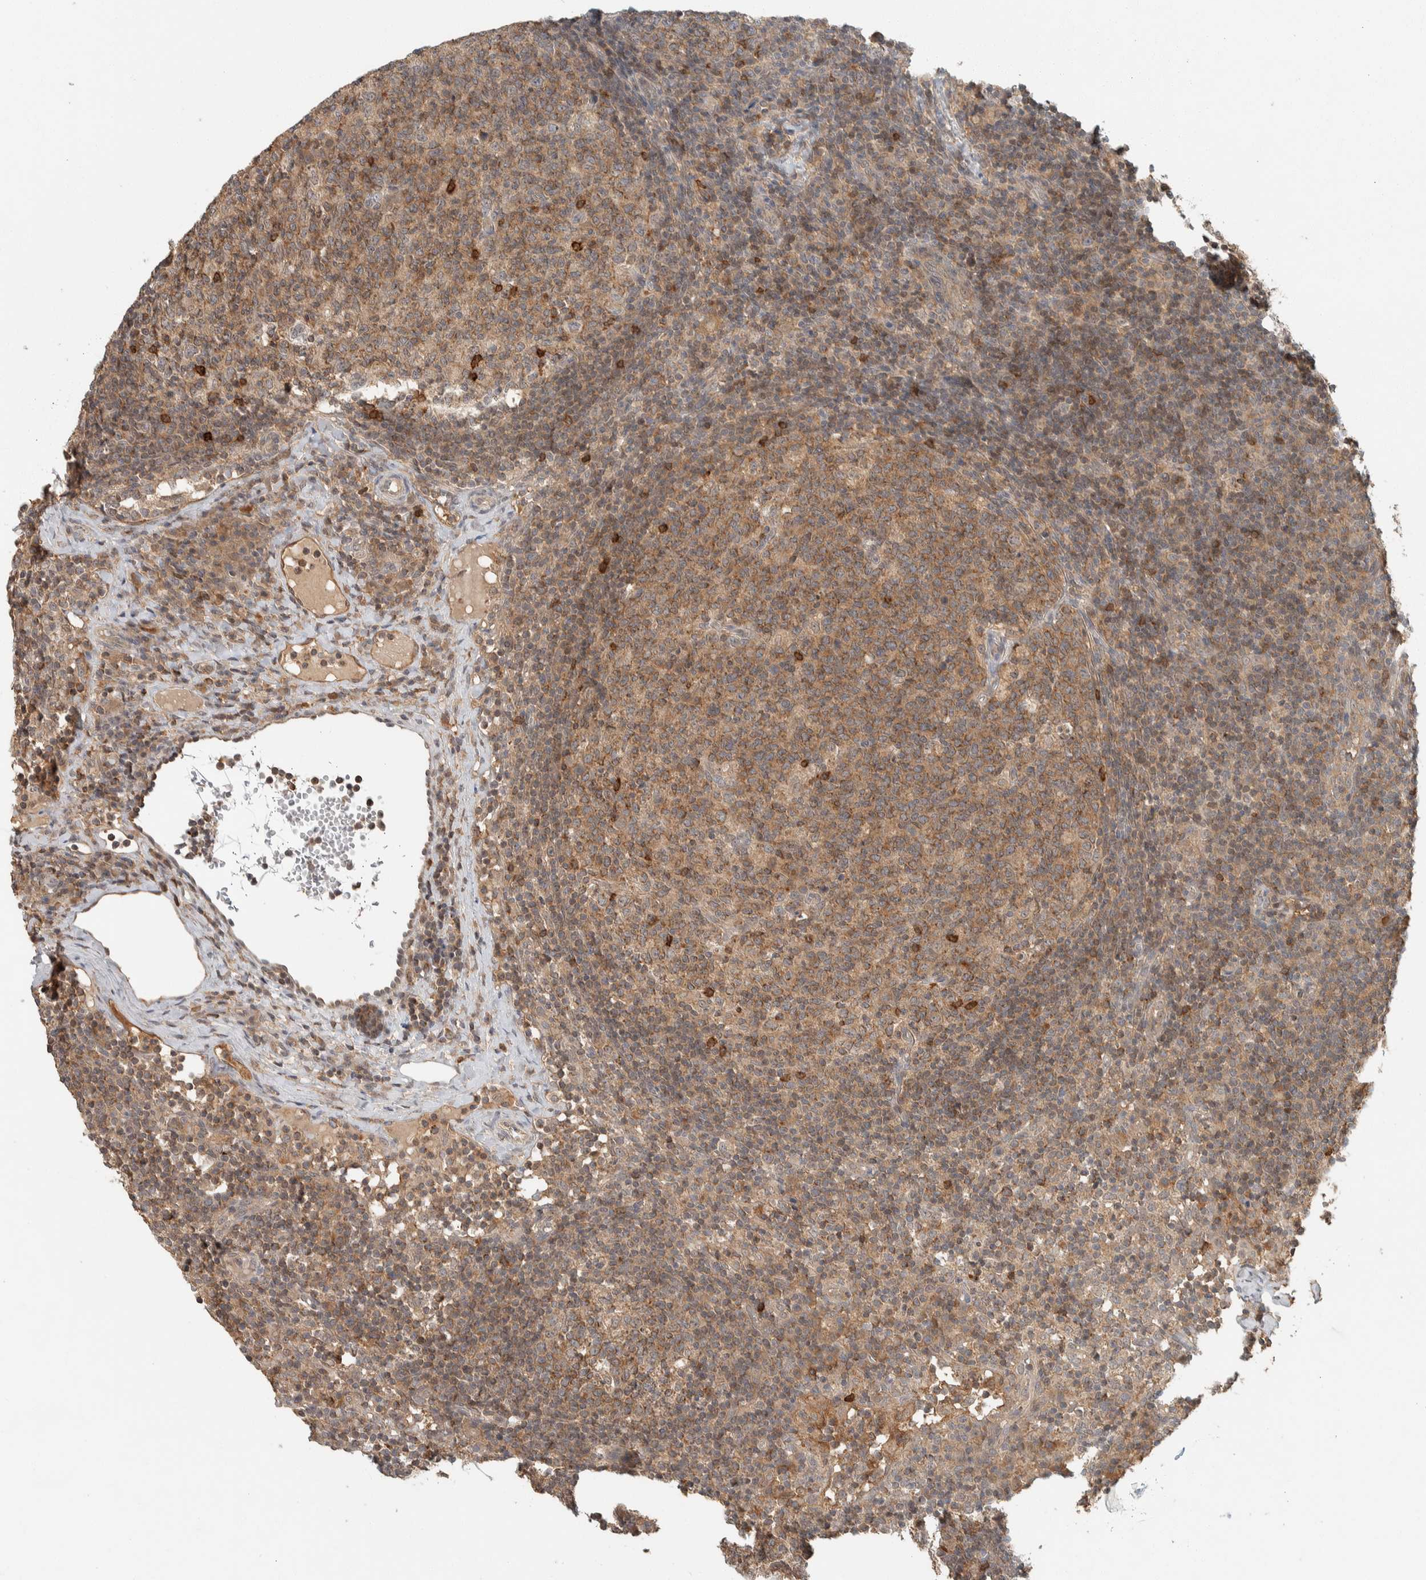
{"staining": {"intensity": "moderate", "quantity": ">75%", "location": "cytoplasmic/membranous"}, "tissue": "lymph node", "cell_type": "Germinal center cells", "image_type": "normal", "snomed": [{"axis": "morphology", "description": "Normal tissue, NOS"}, {"axis": "morphology", "description": "Inflammation, NOS"}, {"axis": "topography", "description": "Lymph node"}], "caption": "A photomicrograph of human lymph node stained for a protein reveals moderate cytoplasmic/membranous brown staining in germinal center cells.", "gene": "ZNF567", "patient": {"sex": "male", "age": 55}}